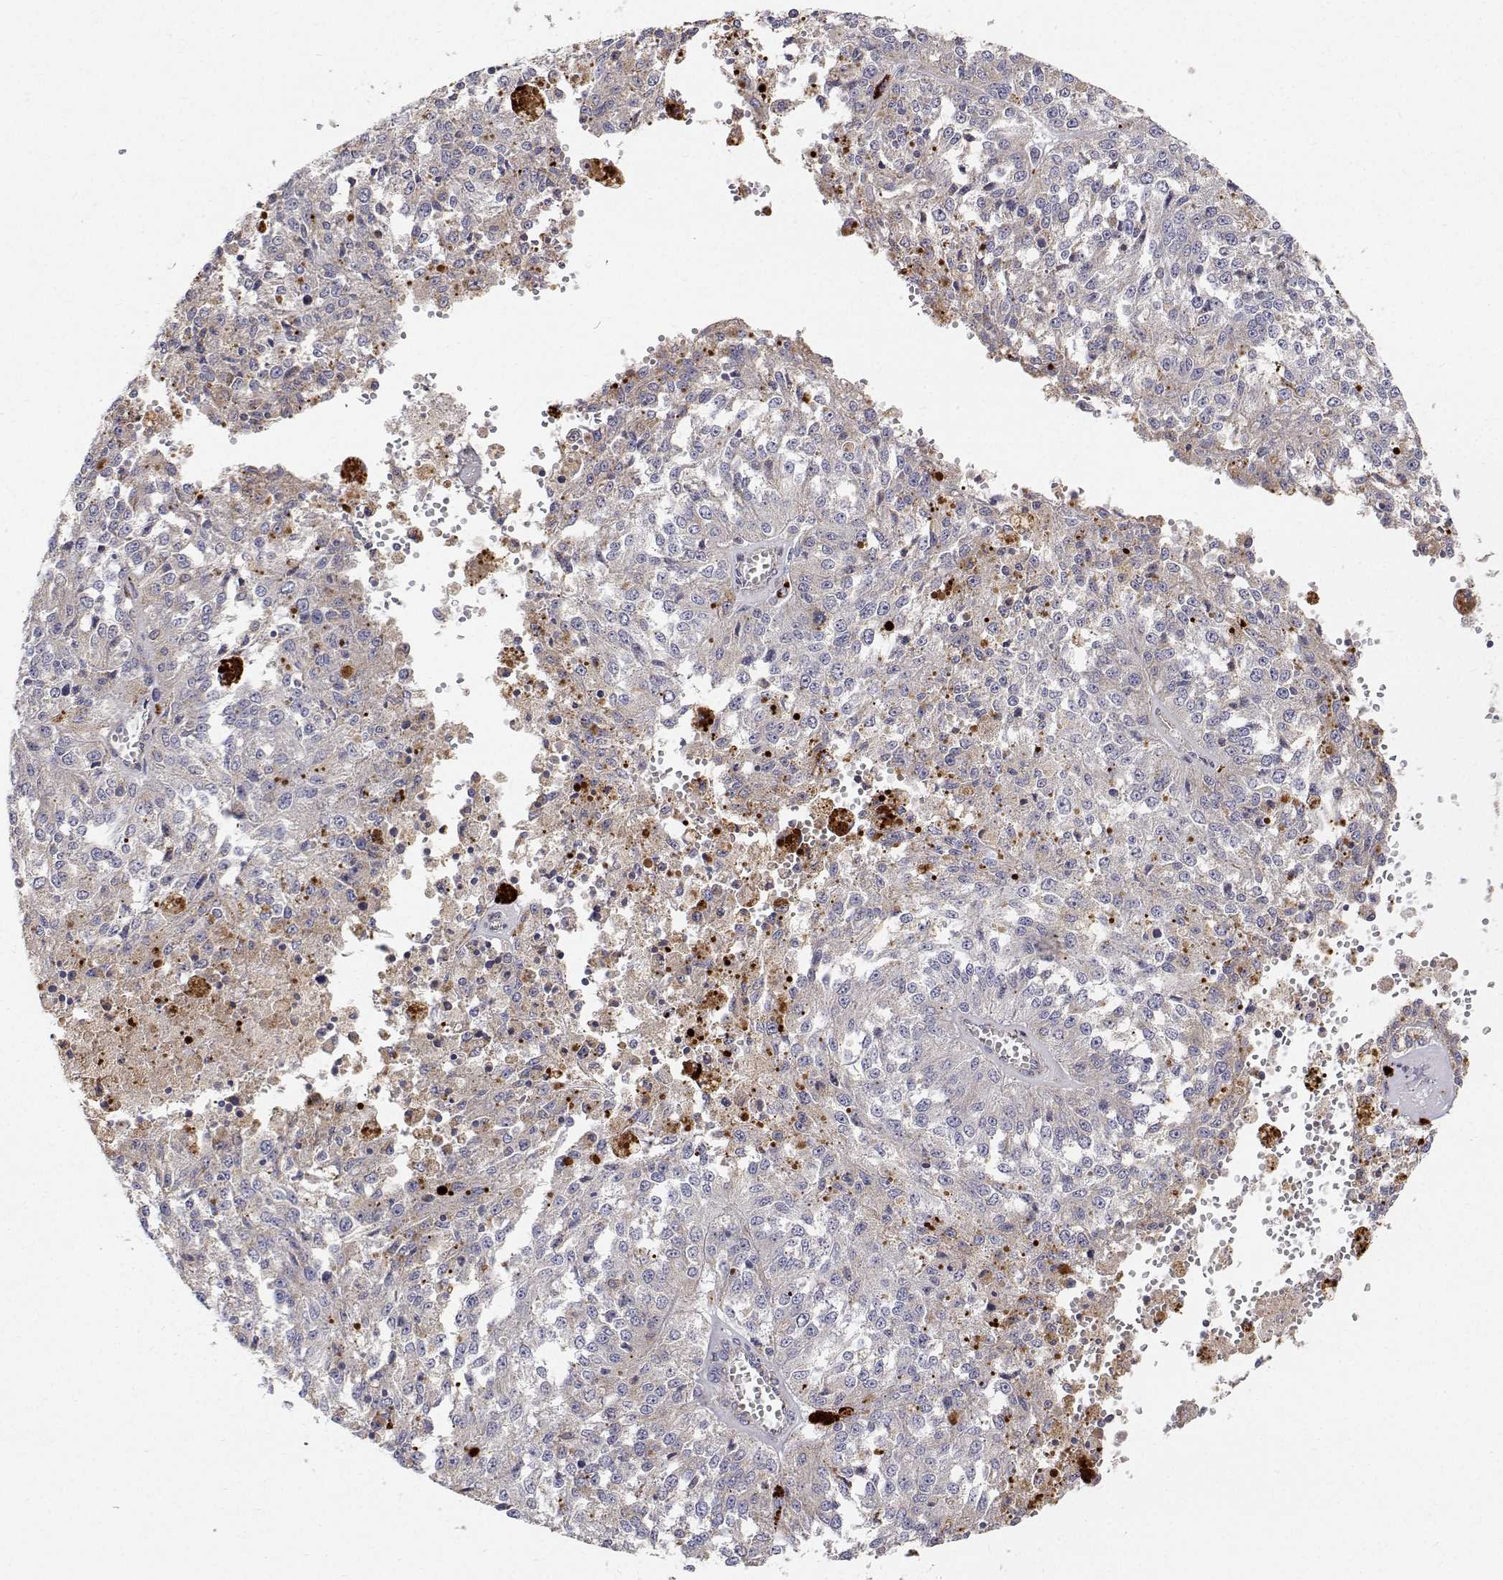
{"staining": {"intensity": "negative", "quantity": "none", "location": "none"}, "tissue": "melanoma", "cell_type": "Tumor cells", "image_type": "cancer", "snomed": [{"axis": "morphology", "description": "Malignant melanoma, Metastatic site"}, {"axis": "topography", "description": "Lymph node"}], "caption": "Human malignant melanoma (metastatic site) stained for a protein using immunohistochemistry (IHC) demonstrates no positivity in tumor cells.", "gene": "SPICE1", "patient": {"sex": "female", "age": 64}}